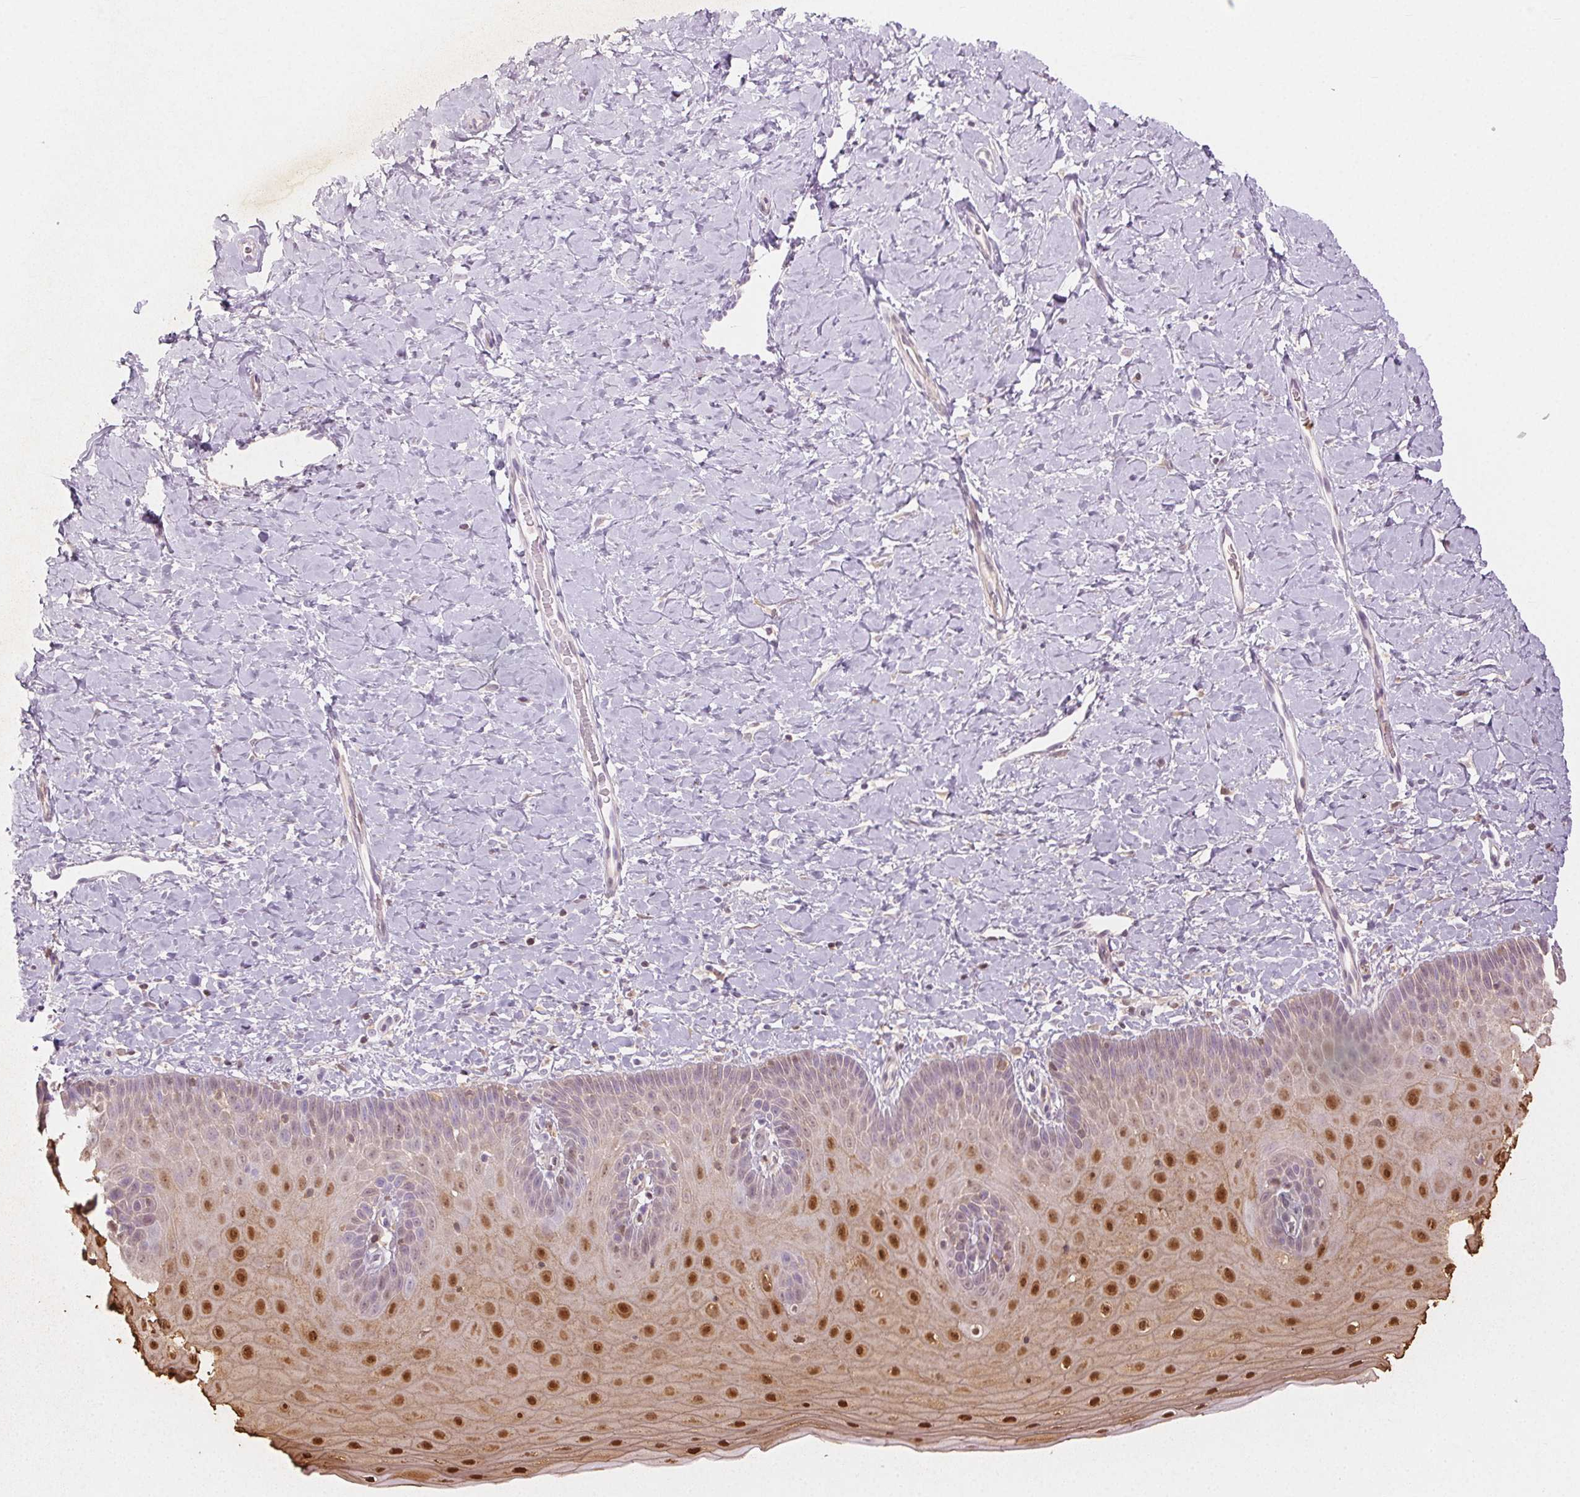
{"staining": {"intensity": "negative", "quantity": "none", "location": "none"}, "tissue": "cervix", "cell_type": "Glandular cells", "image_type": "normal", "snomed": [{"axis": "morphology", "description": "Normal tissue, NOS"}, {"axis": "topography", "description": "Cervix"}], "caption": "There is no significant positivity in glandular cells of cervix. The staining was performed using DAB (3,3'-diaminobenzidine) to visualize the protein expression in brown, while the nuclei were stained in blue with hematoxylin (Magnification: 20x).", "gene": "SPRR3", "patient": {"sex": "female", "age": 37}}